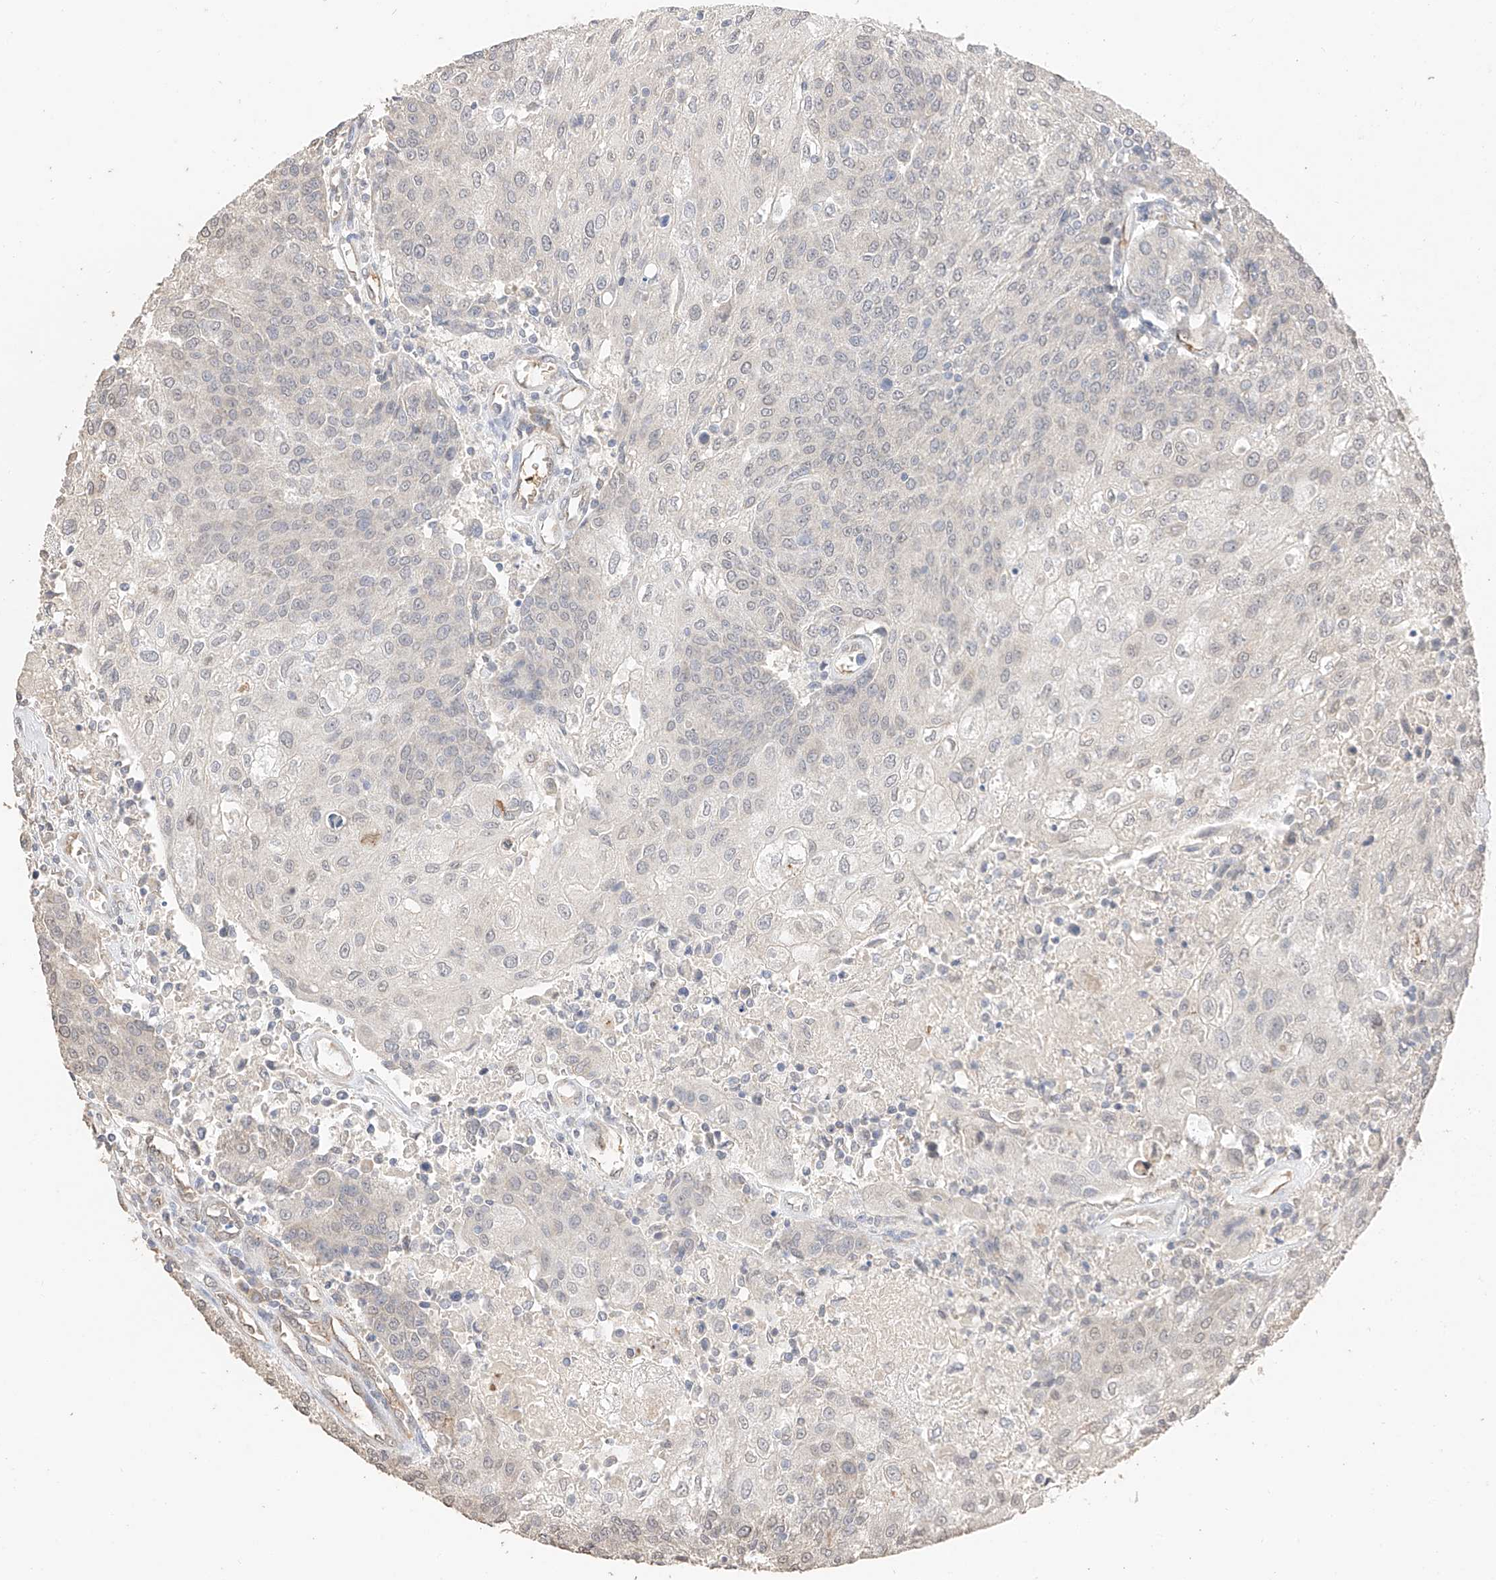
{"staining": {"intensity": "weak", "quantity": "<25%", "location": "nuclear"}, "tissue": "urothelial cancer", "cell_type": "Tumor cells", "image_type": "cancer", "snomed": [{"axis": "morphology", "description": "Urothelial carcinoma, High grade"}, {"axis": "topography", "description": "Urinary bladder"}], "caption": "Urothelial carcinoma (high-grade) was stained to show a protein in brown. There is no significant staining in tumor cells.", "gene": "IL22RA2", "patient": {"sex": "female", "age": 85}}